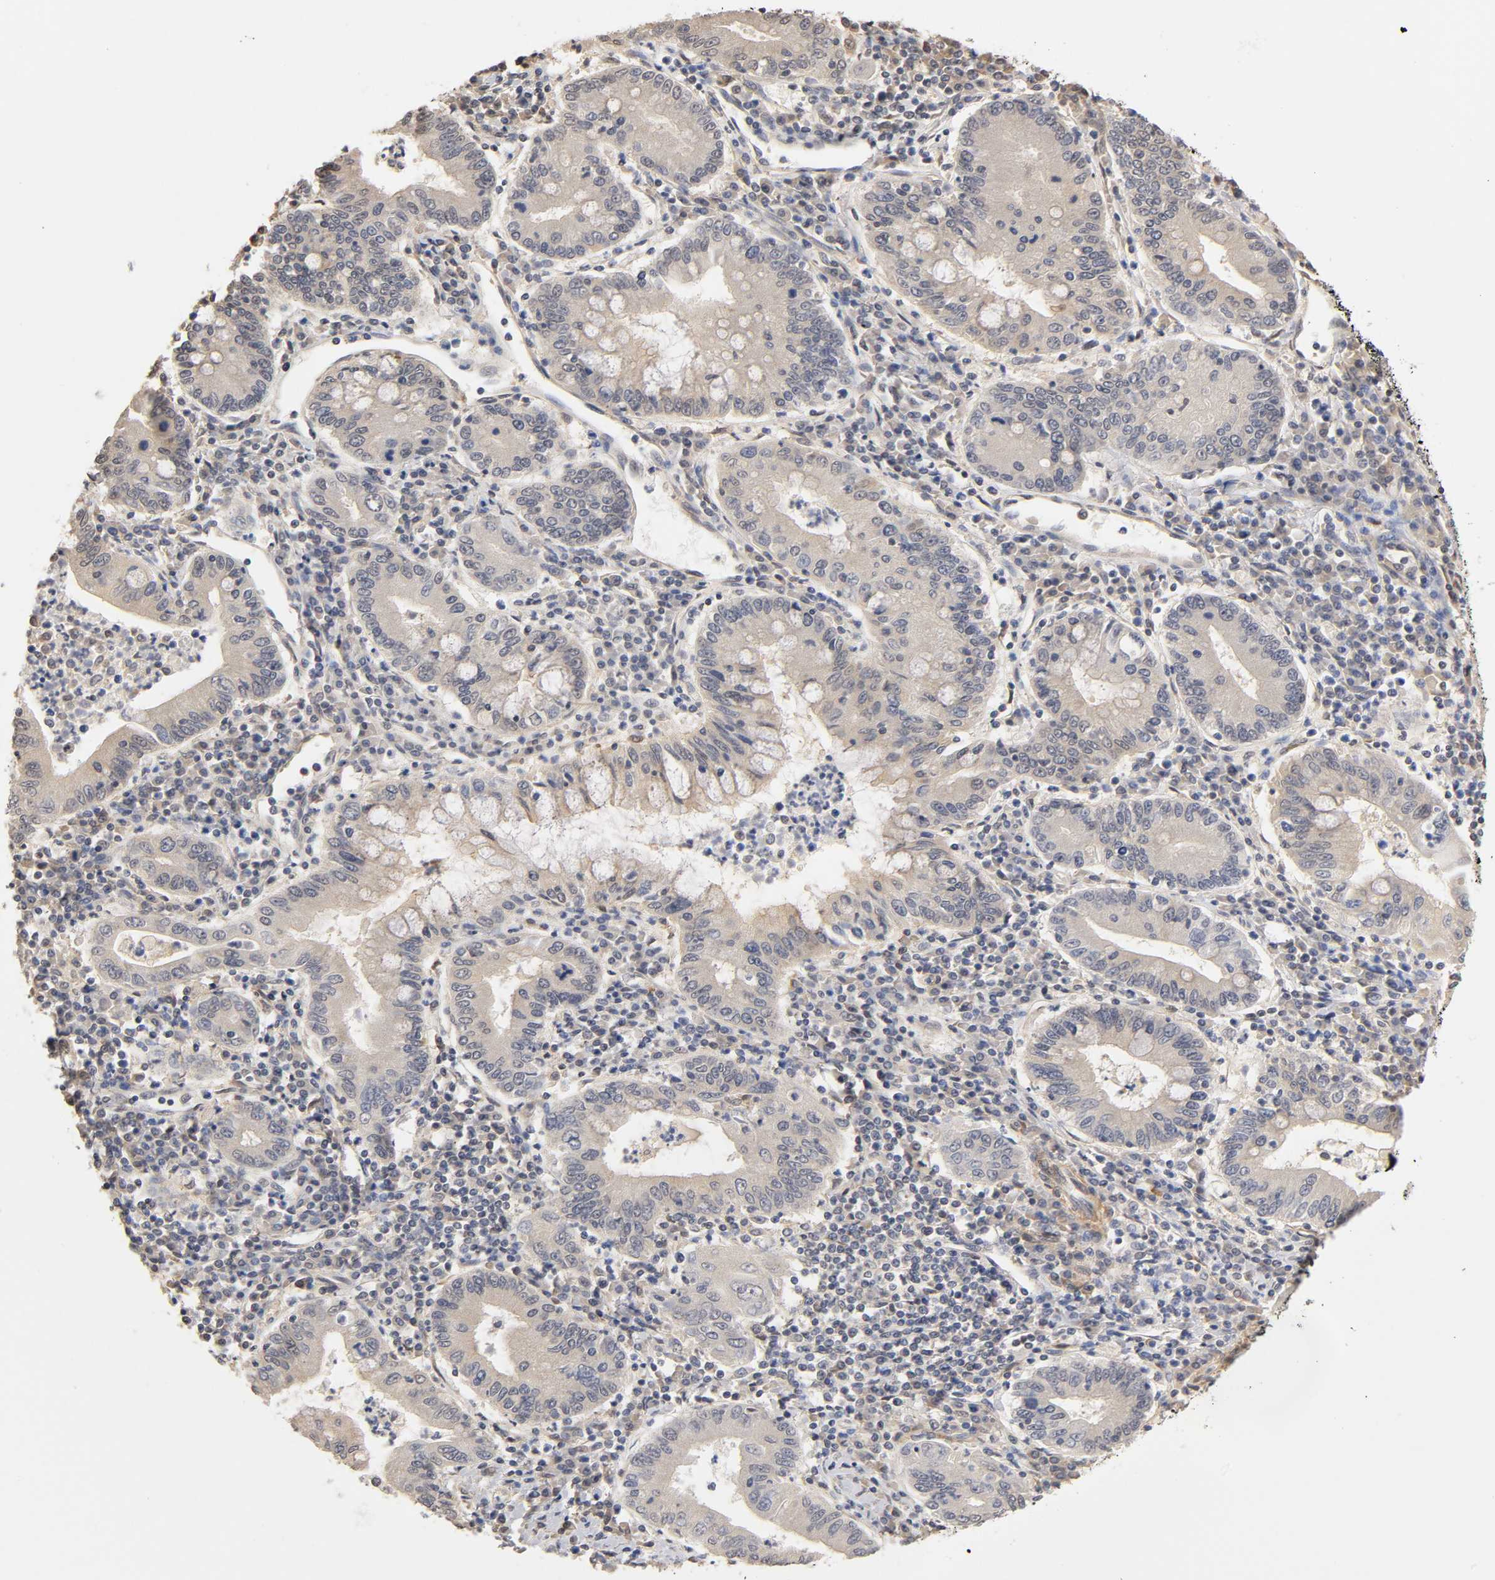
{"staining": {"intensity": "negative", "quantity": "none", "location": "none"}, "tissue": "stomach cancer", "cell_type": "Tumor cells", "image_type": "cancer", "snomed": [{"axis": "morphology", "description": "Normal tissue, NOS"}, {"axis": "morphology", "description": "Adenocarcinoma, NOS"}, {"axis": "topography", "description": "Esophagus"}, {"axis": "topography", "description": "Stomach, upper"}, {"axis": "topography", "description": "Peripheral nerve tissue"}], "caption": "Tumor cells show no significant protein positivity in stomach cancer (adenocarcinoma).", "gene": "PDE5A", "patient": {"sex": "male", "age": 62}}